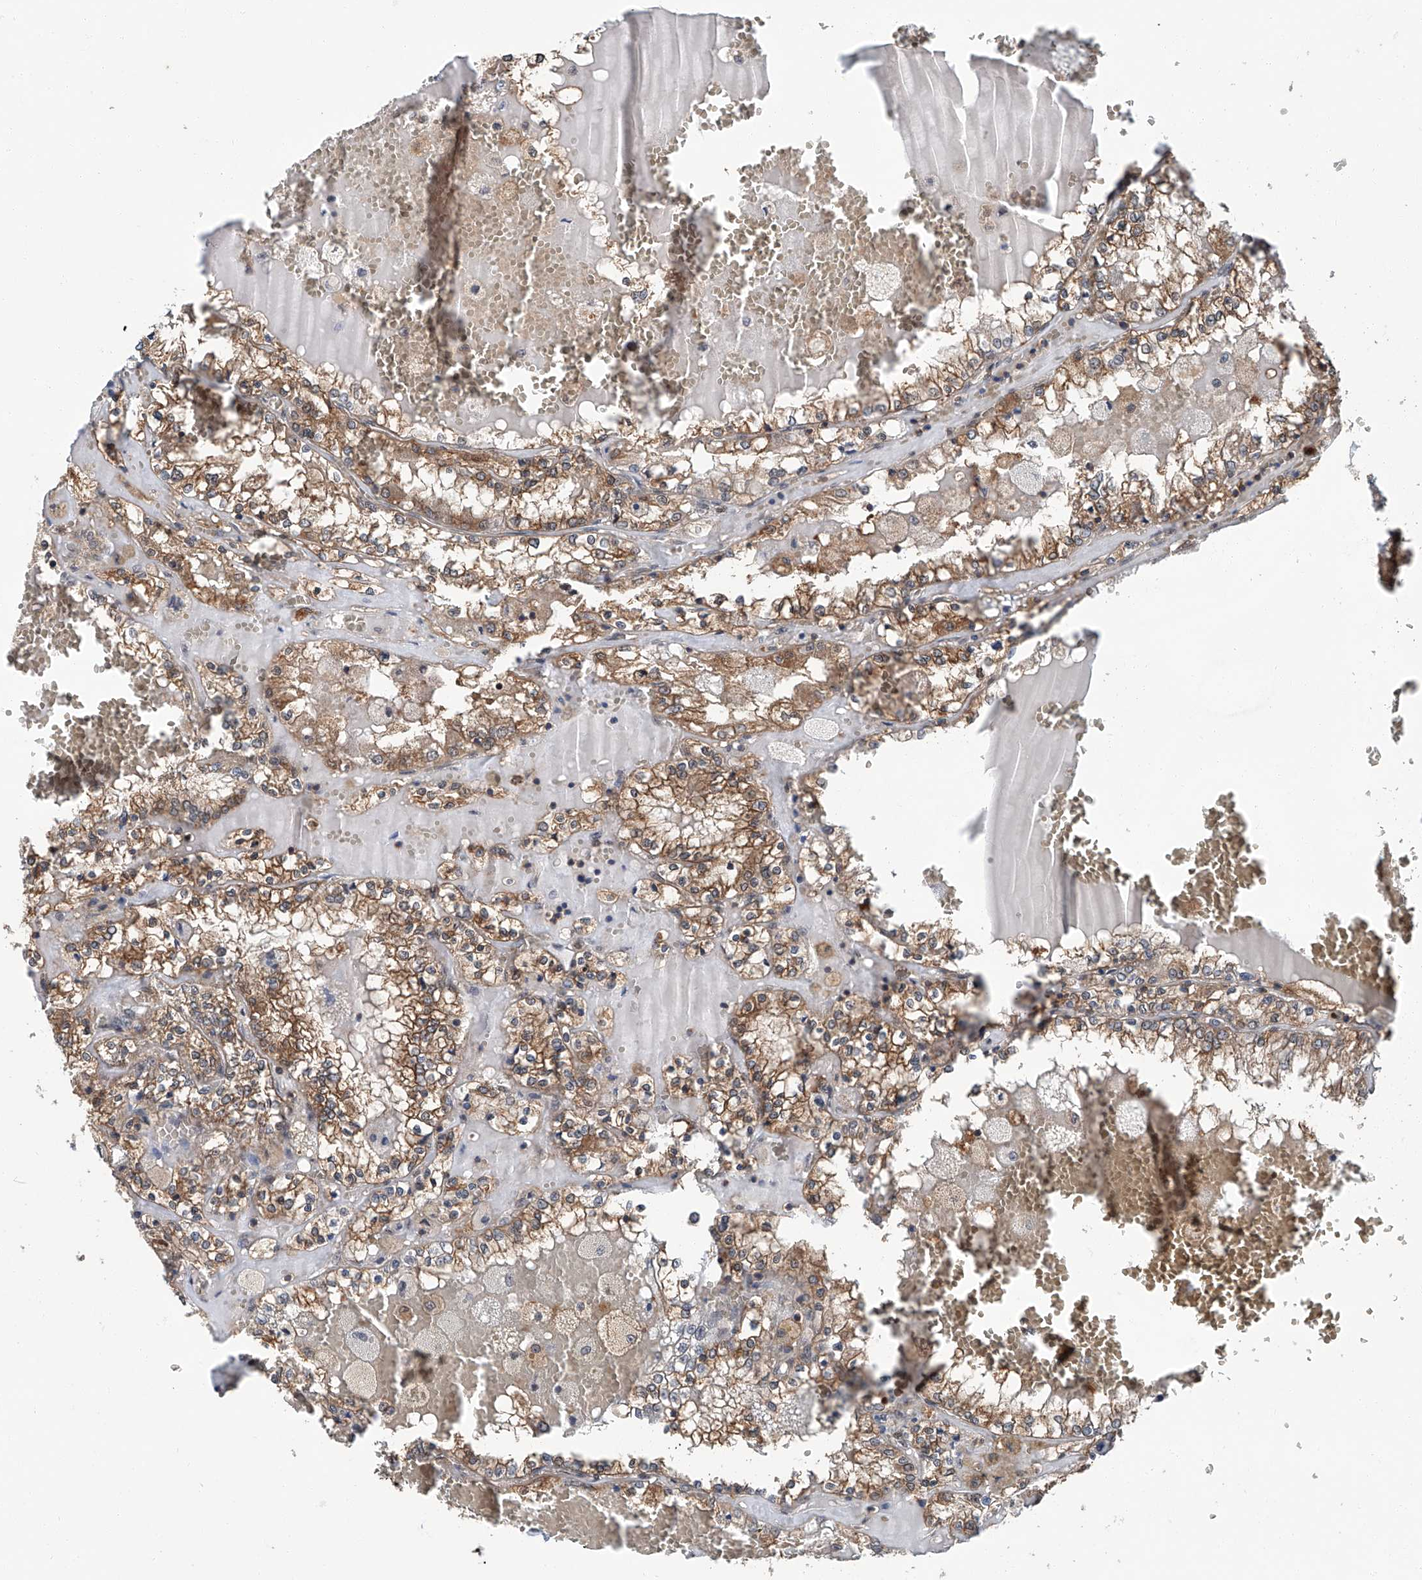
{"staining": {"intensity": "moderate", "quantity": ">75%", "location": "cytoplasmic/membranous"}, "tissue": "renal cancer", "cell_type": "Tumor cells", "image_type": "cancer", "snomed": [{"axis": "morphology", "description": "Adenocarcinoma, NOS"}, {"axis": "topography", "description": "Kidney"}], "caption": "The micrograph exhibits staining of renal cancer, revealing moderate cytoplasmic/membranous protein expression (brown color) within tumor cells. (Stains: DAB in brown, nuclei in blue, Microscopy: brightfield microscopy at high magnification).", "gene": "CLK1", "patient": {"sex": "female", "age": 56}}